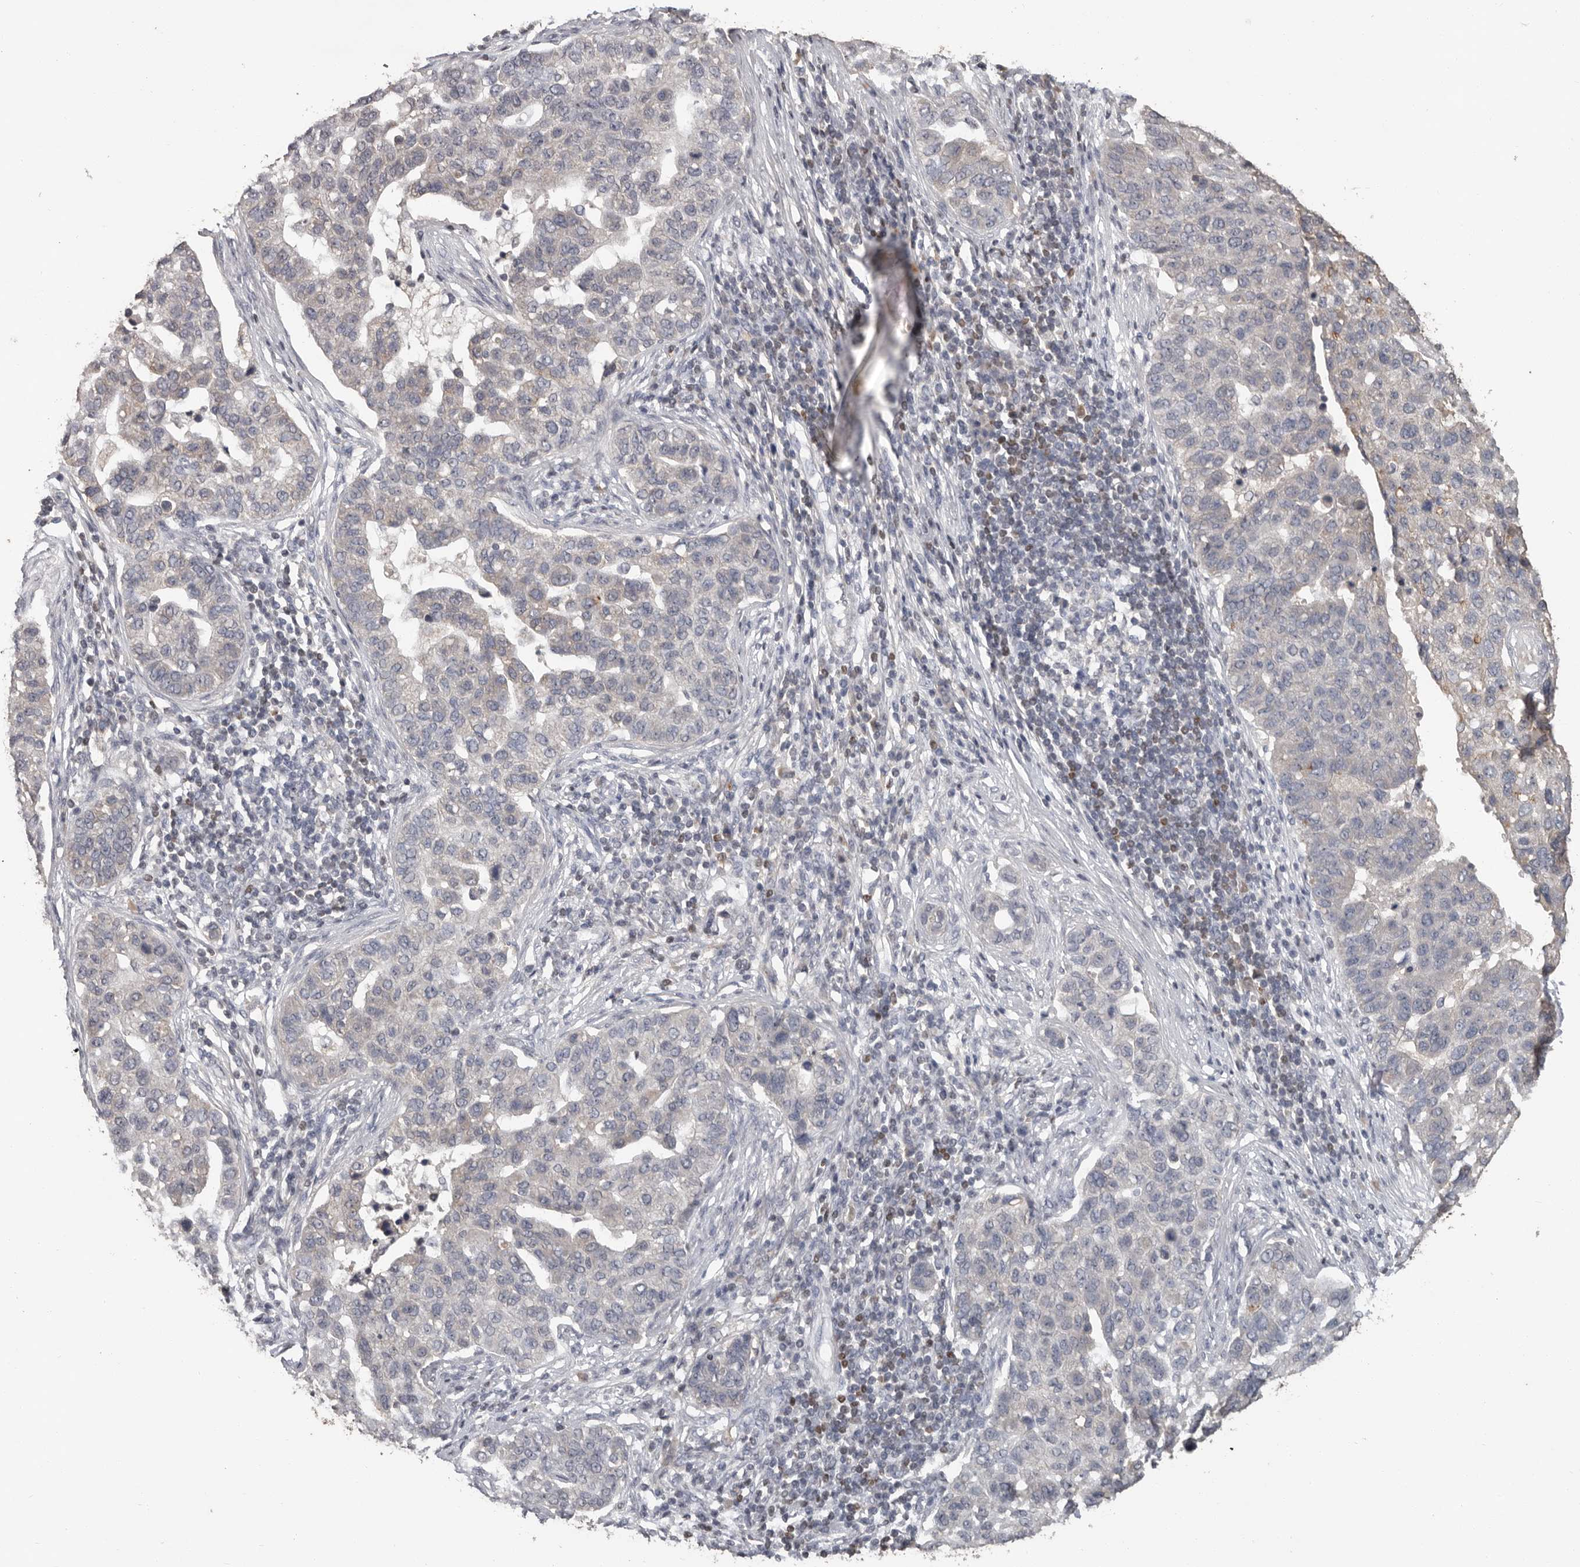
{"staining": {"intensity": "negative", "quantity": "none", "location": "none"}, "tissue": "pancreatic cancer", "cell_type": "Tumor cells", "image_type": "cancer", "snomed": [{"axis": "morphology", "description": "Adenocarcinoma, NOS"}, {"axis": "topography", "description": "Pancreas"}], "caption": "The image shows no significant expression in tumor cells of pancreatic cancer (adenocarcinoma).", "gene": "MTF1", "patient": {"sex": "female", "age": 61}}